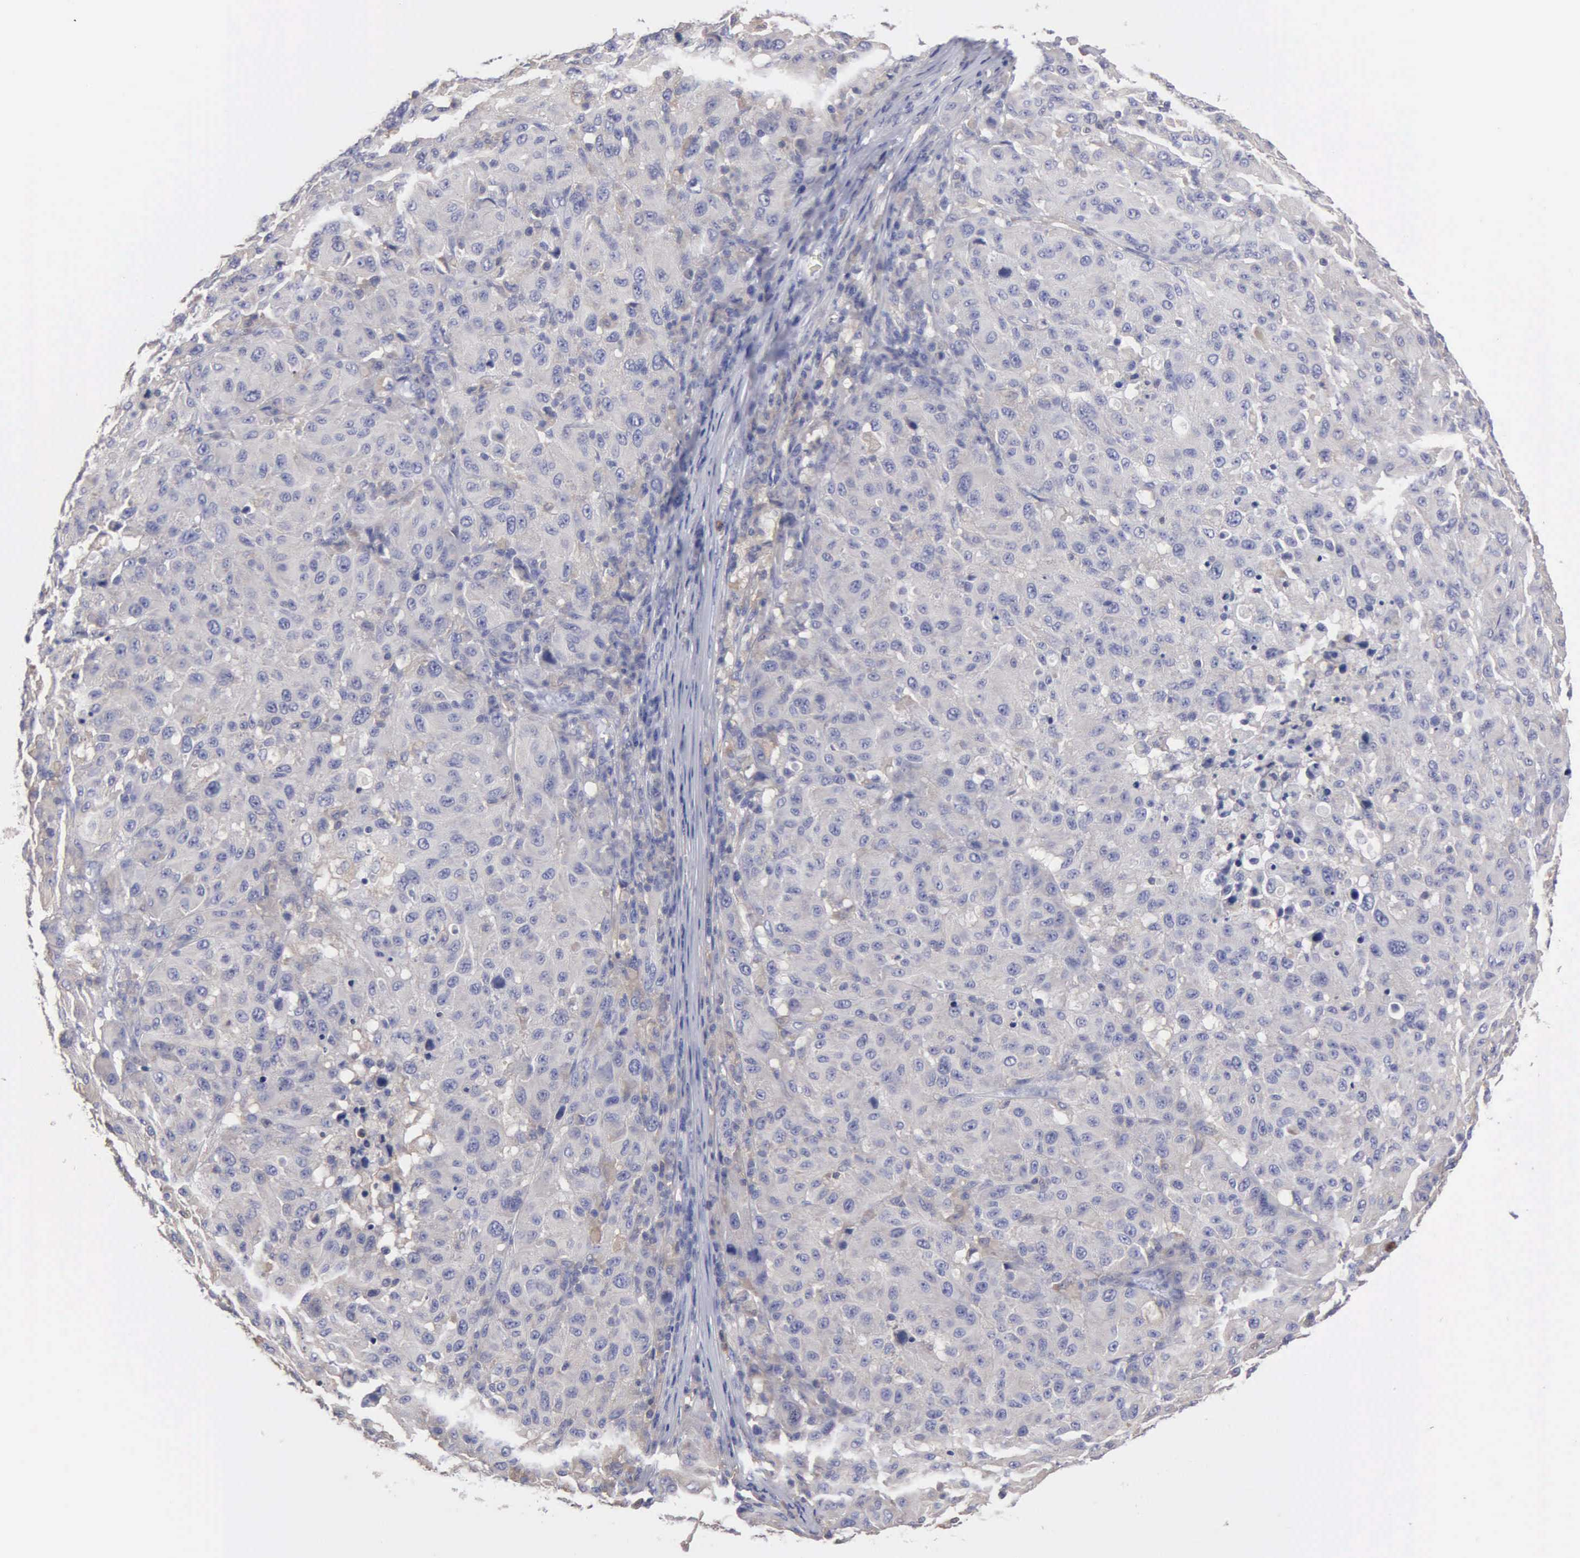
{"staining": {"intensity": "weak", "quantity": "<25%", "location": "cytoplasmic/membranous"}, "tissue": "melanoma", "cell_type": "Tumor cells", "image_type": "cancer", "snomed": [{"axis": "morphology", "description": "Malignant melanoma, NOS"}, {"axis": "topography", "description": "Skin"}], "caption": "This is an immunohistochemistry image of human malignant melanoma. There is no positivity in tumor cells.", "gene": "G6PD", "patient": {"sex": "female", "age": 77}}